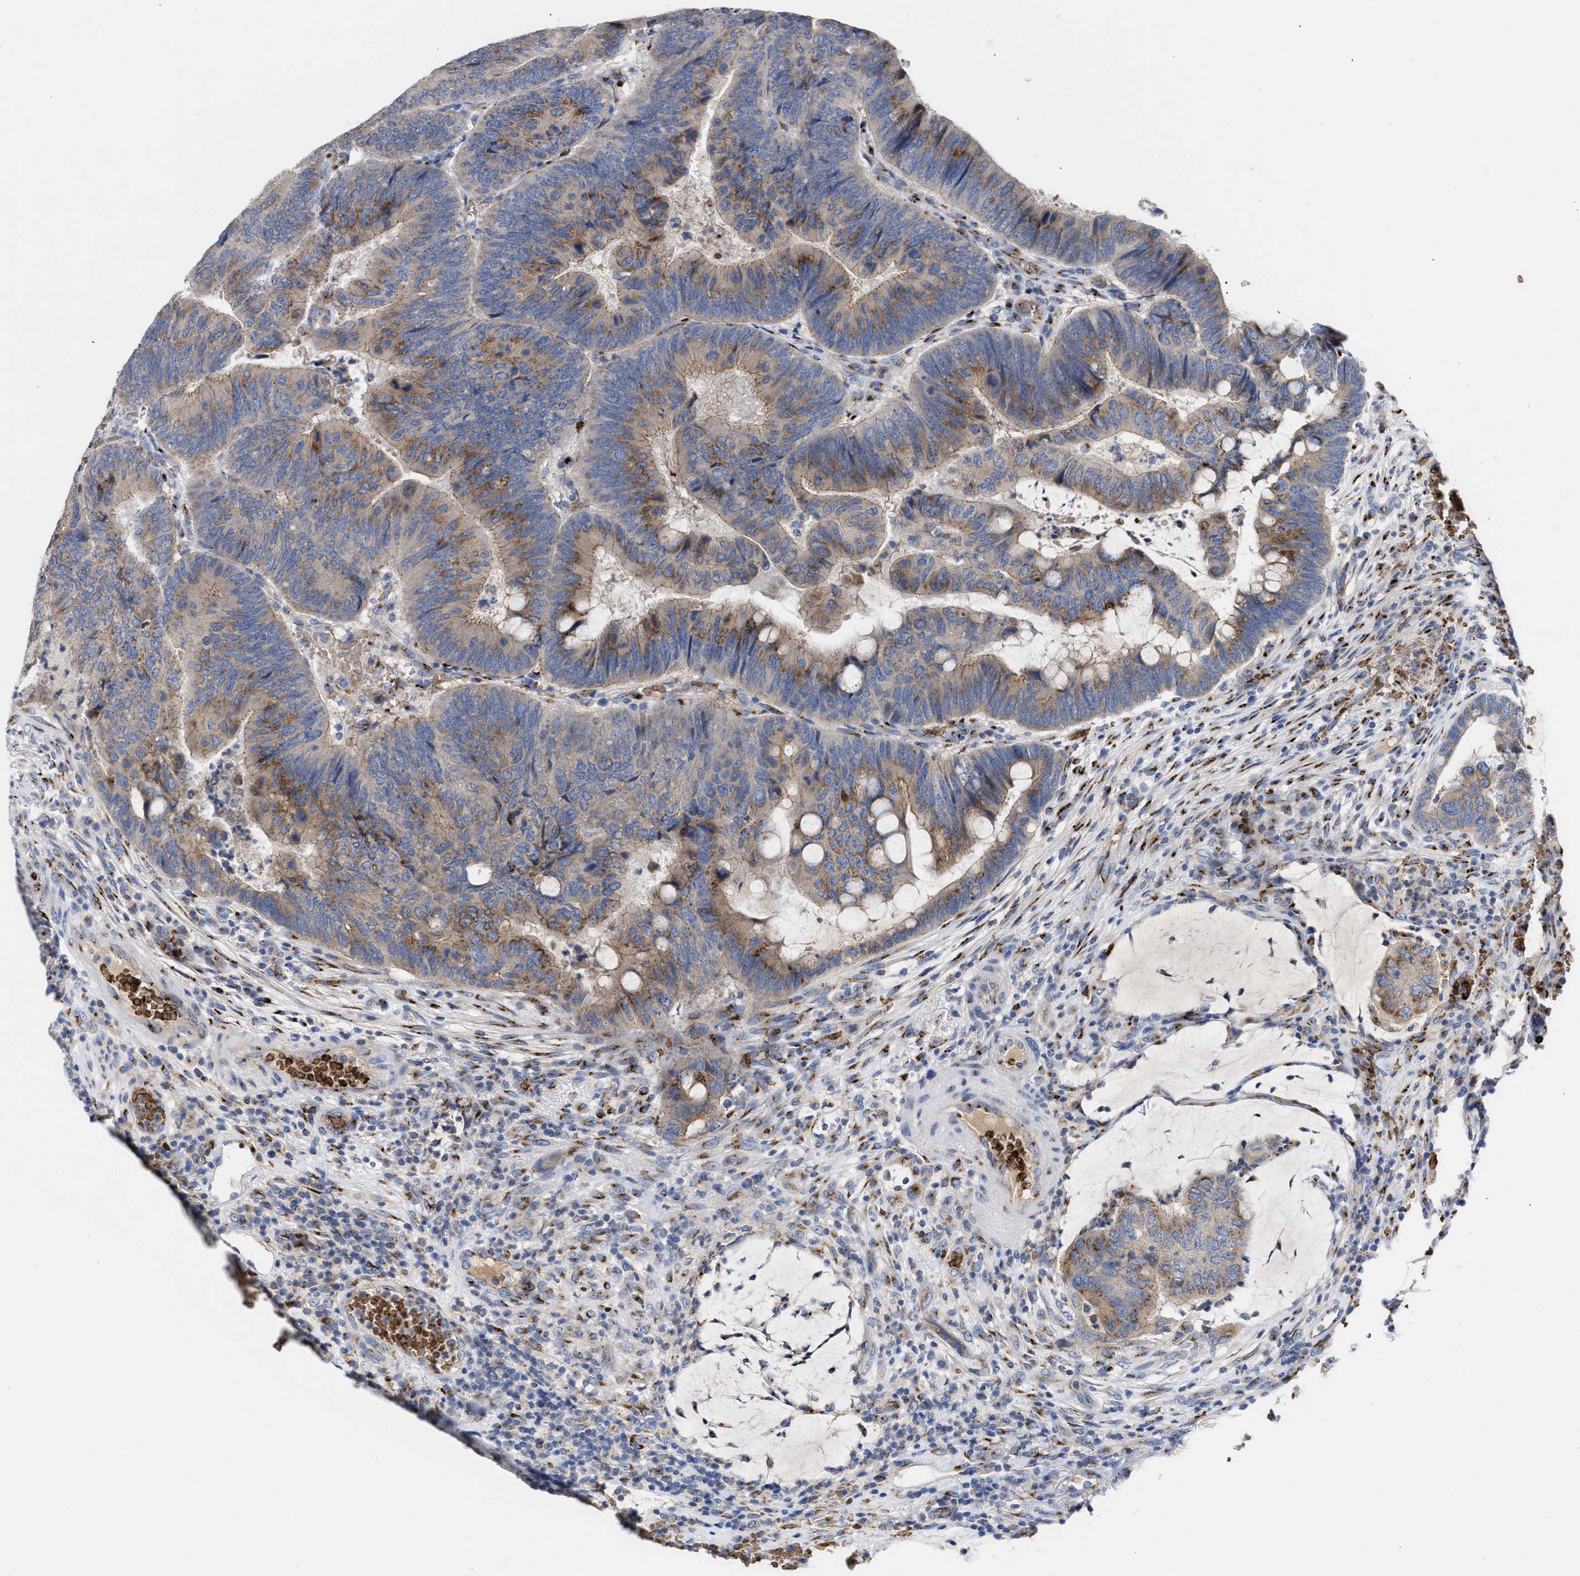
{"staining": {"intensity": "moderate", "quantity": ">75%", "location": "cytoplasmic/membranous"}, "tissue": "colorectal cancer", "cell_type": "Tumor cells", "image_type": "cancer", "snomed": [{"axis": "morphology", "description": "Normal tissue, NOS"}, {"axis": "morphology", "description": "Adenocarcinoma, NOS"}, {"axis": "topography", "description": "Rectum"}, {"axis": "topography", "description": "Peripheral nerve tissue"}], "caption": "High-power microscopy captured an immunohistochemistry image of colorectal adenocarcinoma, revealing moderate cytoplasmic/membranous positivity in about >75% of tumor cells.", "gene": "CCL2", "patient": {"sex": "male", "age": 92}}